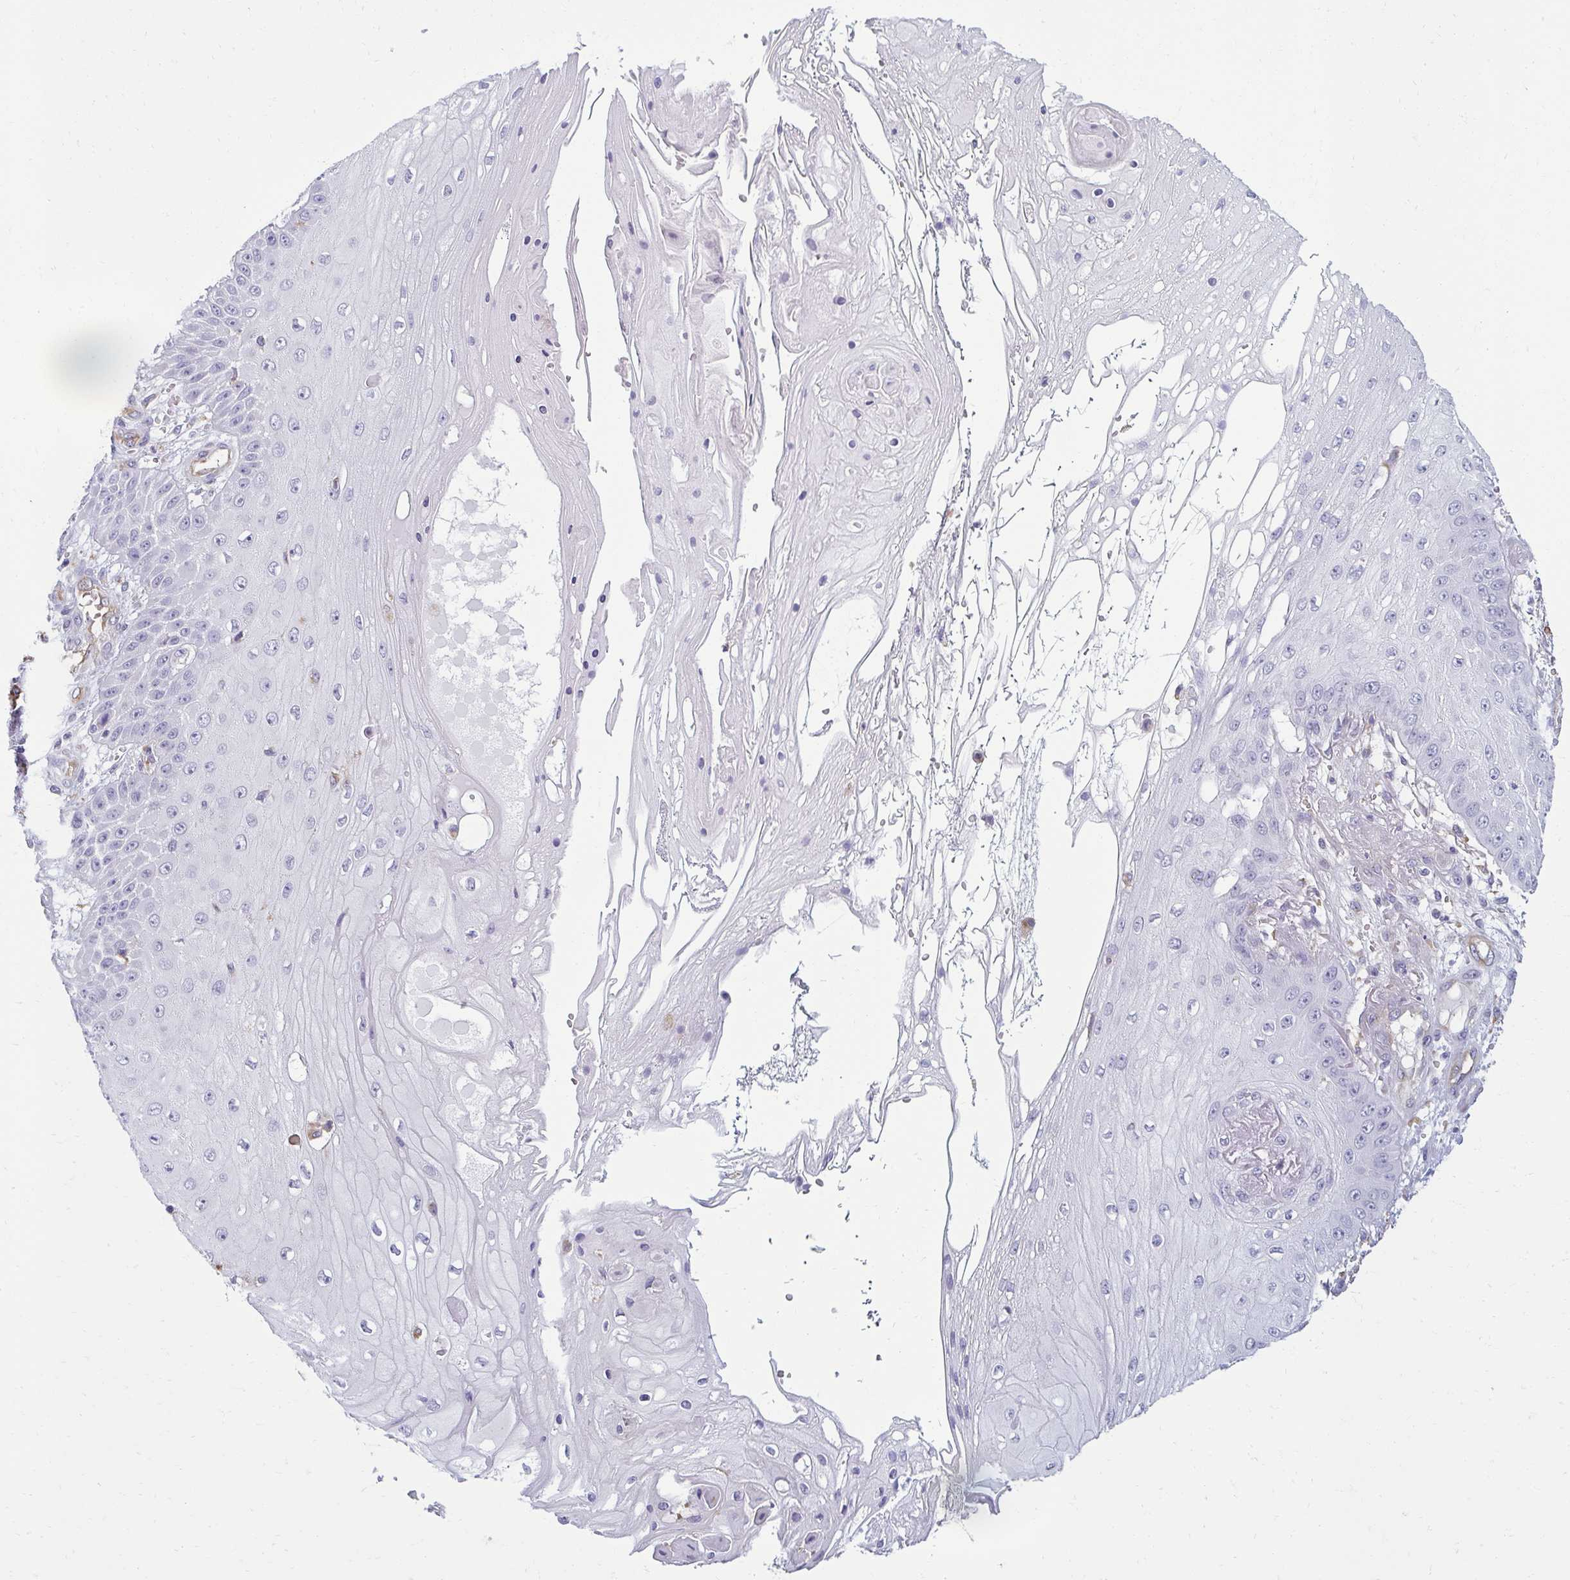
{"staining": {"intensity": "negative", "quantity": "none", "location": "none"}, "tissue": "skin cancer", "cell_type": "Tumor cells", "image_type": "cancer", "snomed": [{"axis": "morphology", "description": "Squamous cell carcinoma, NOS"}, {"axis": "topography", "description": "Skin"}], "caption": "Protein analysis of squamous cell carcinoma (skin) reveals no significant staining in tumor cells.", "gene": "PDE2A", "patient": {"sex": "male", "age": 70}}